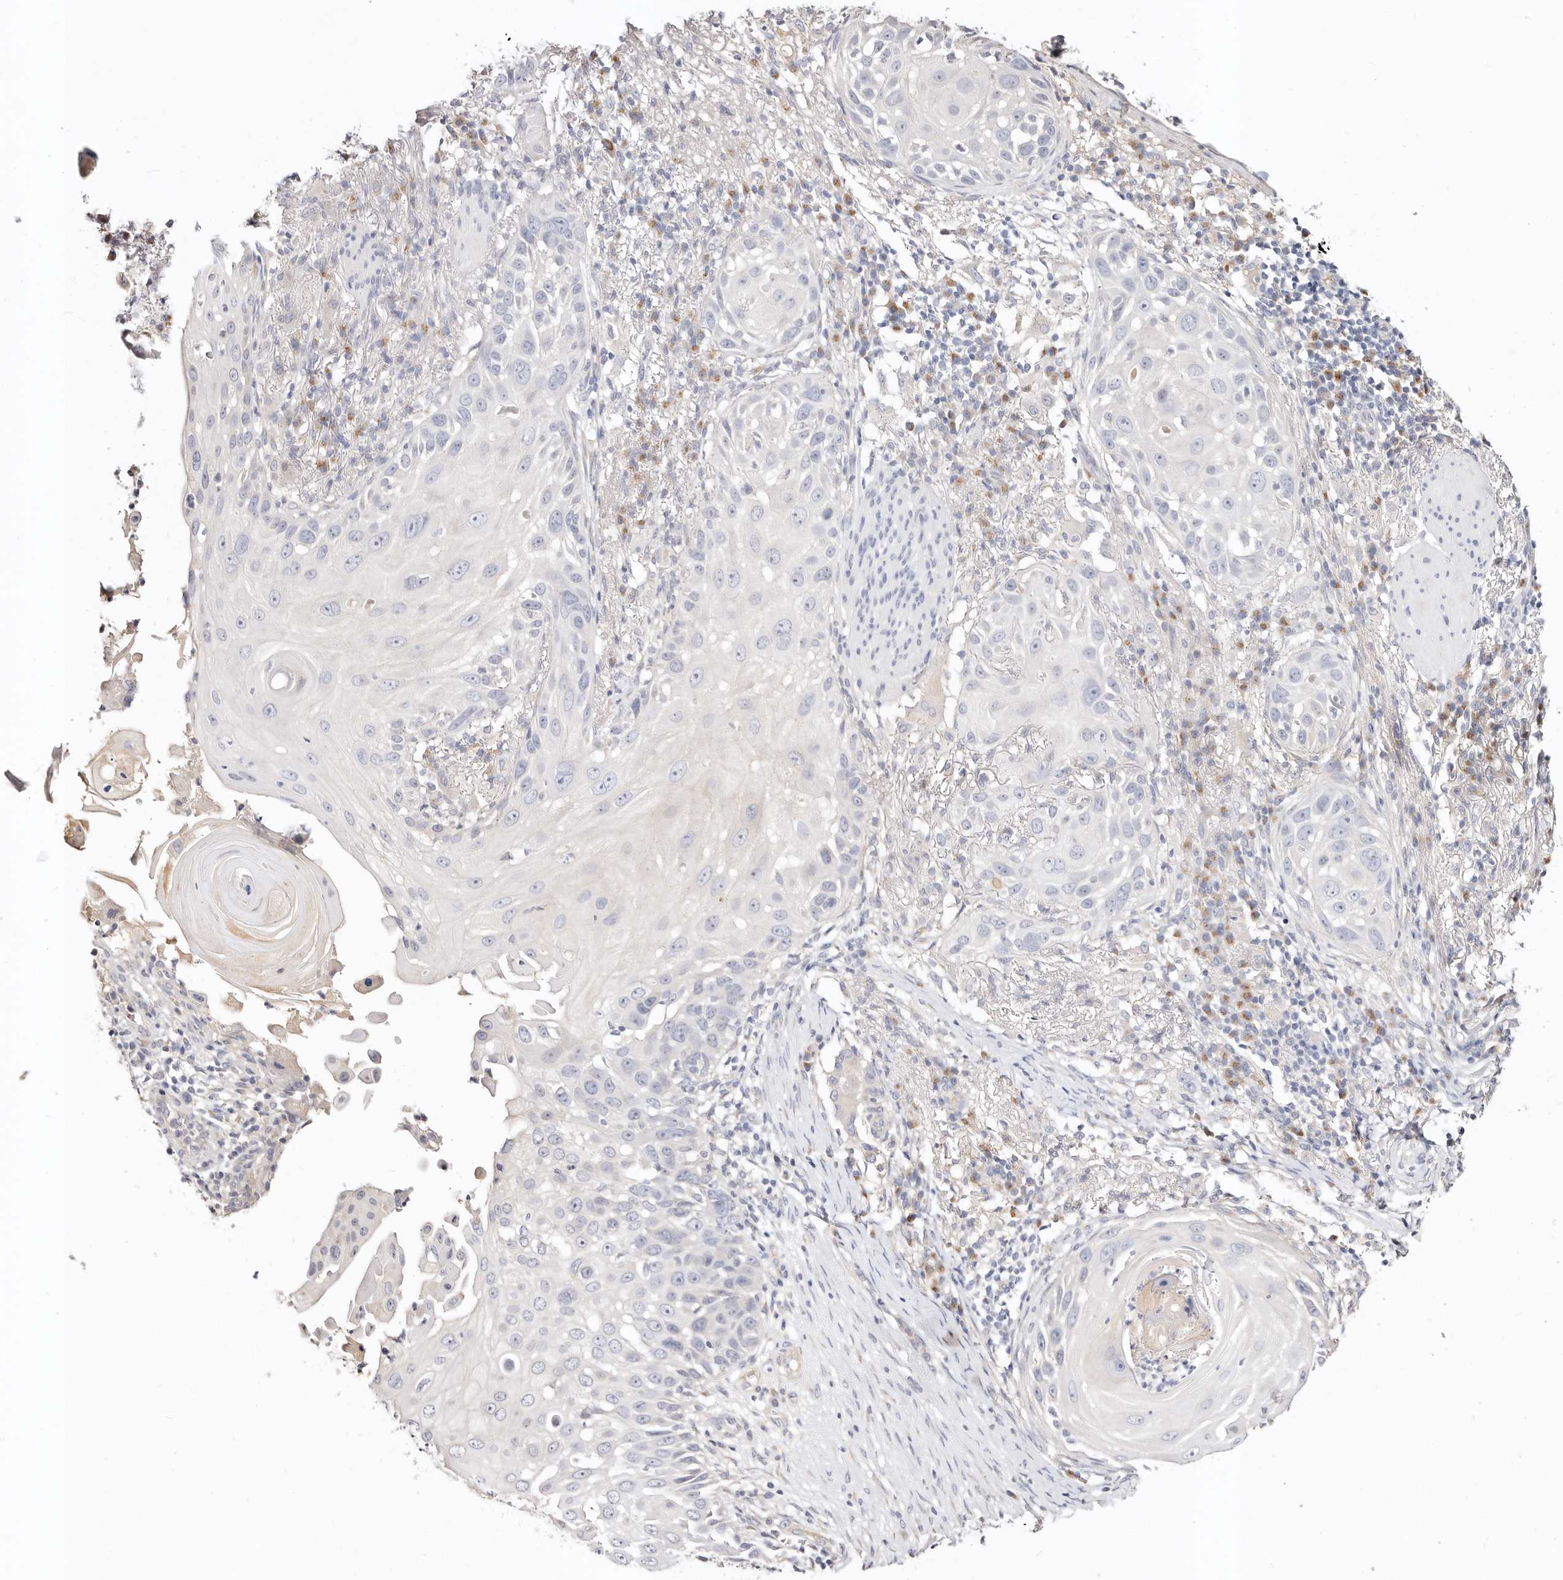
{"staining": {"intensity": "negative", "quantity": "none", "location": "none"}, "tissue": "skin cancer", "cell_type": "Tumor cells", "image_type": "cancer", "snomed": [{"axis": "morphology", "description": "Squamous cell carcinoma, NOS"}, {"axis": "topography", "description": "Skin"}], "caption": "The immunohistochemistry photomicrograph has no significant positivity in tumor cells of skin cancer (squamous cell carcinoma) tissue.", "gene": "DNASE1", "patient": {"sex": "female", "age": 44}}